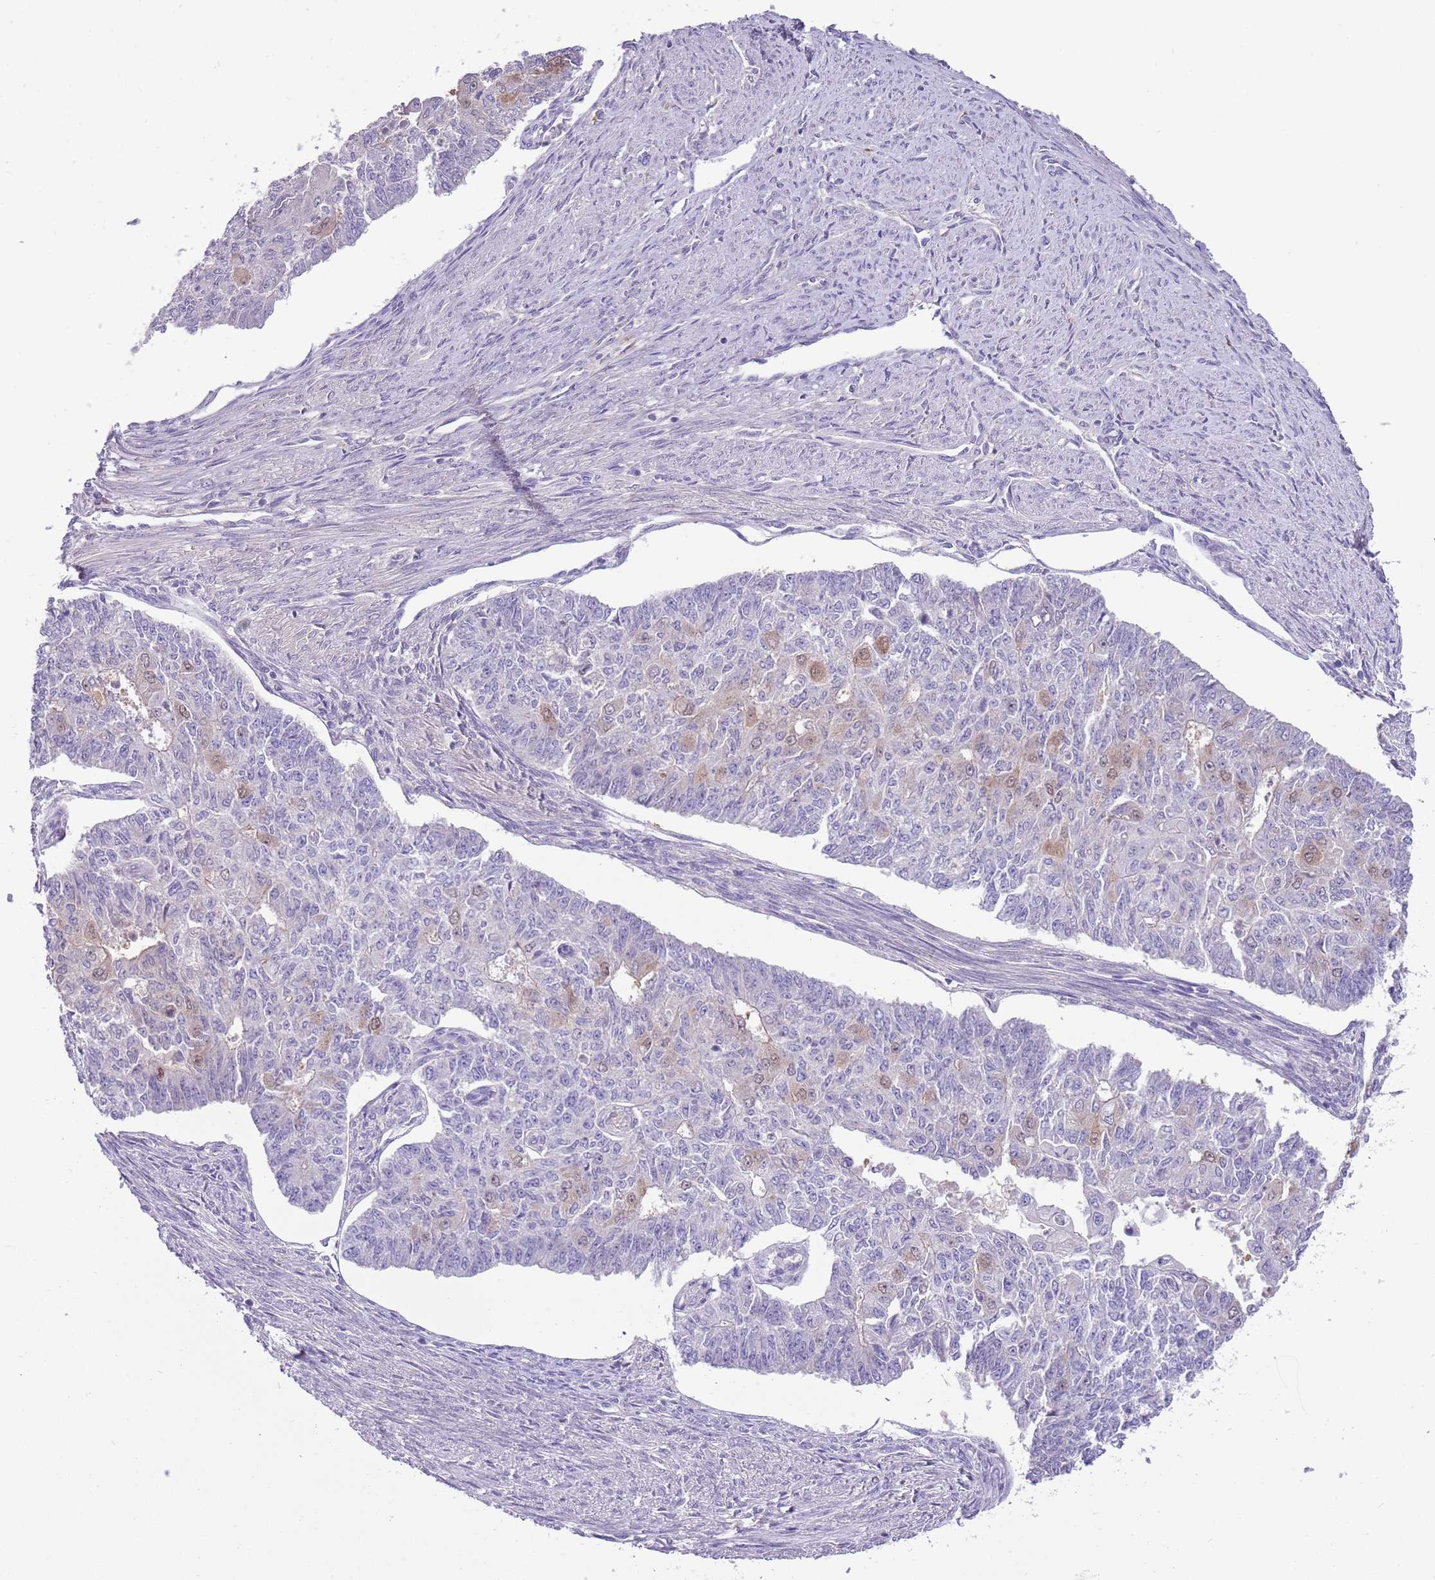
{"staining": {"intensity": "weak", "quantity": "<25%", "location": "nuclear"}, "tissue": "endometrial cancer", "cell_type": "Tumor cells", "image_type": "cancer", "snomed": [{"axis": "morphology", "description": "Adenocarcinoma, NOS"}, {"axis": "topography", "description": "Endometrium"}], "caption": "Immunohistochemistry image of endometrial adenocarcinoma stained for a protein (brown), which reveals no staining in tumor cells.", "gene": "CFAP73", "patient": {"sex": "female", "age": 32}}